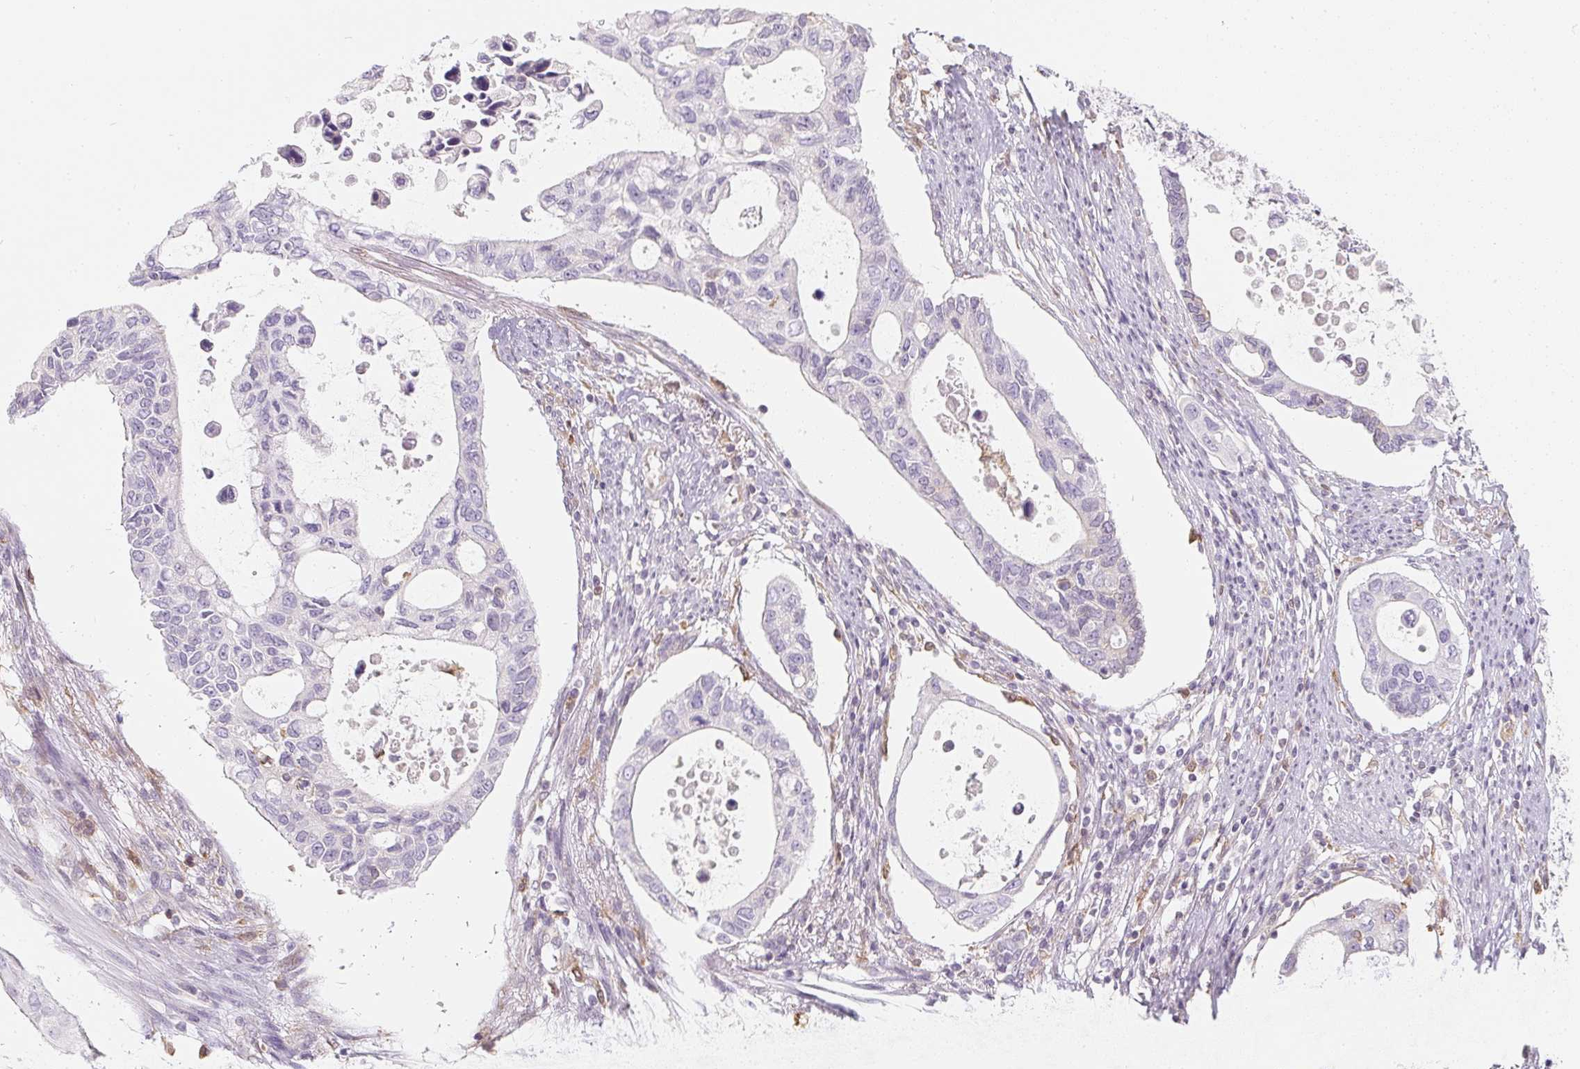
{"staining": {"intensity": "negative", "quantity": "none", "location": "none"}, "tissue": "pancreatic cancer", "cell_type": "Tumor cells", "image_type": "cancer", "snomed": [{"axis": "morphology", "description": "Adenocarcinoma, NOS"}, {"axis": "topography", "description": "Pancreas"}], "caption": "Histopathology image shows no significant protein expression in tumor cells of pancreatic adenocarcinoma. (Stains: DAB (3,3'-diaminobenzidine) IHC with hematoxylin counter stain, Microscopy: brightfield microscopy at high magnification).", "gene": "SOAT1", "patient": {"sex": "female", "age": 63}}